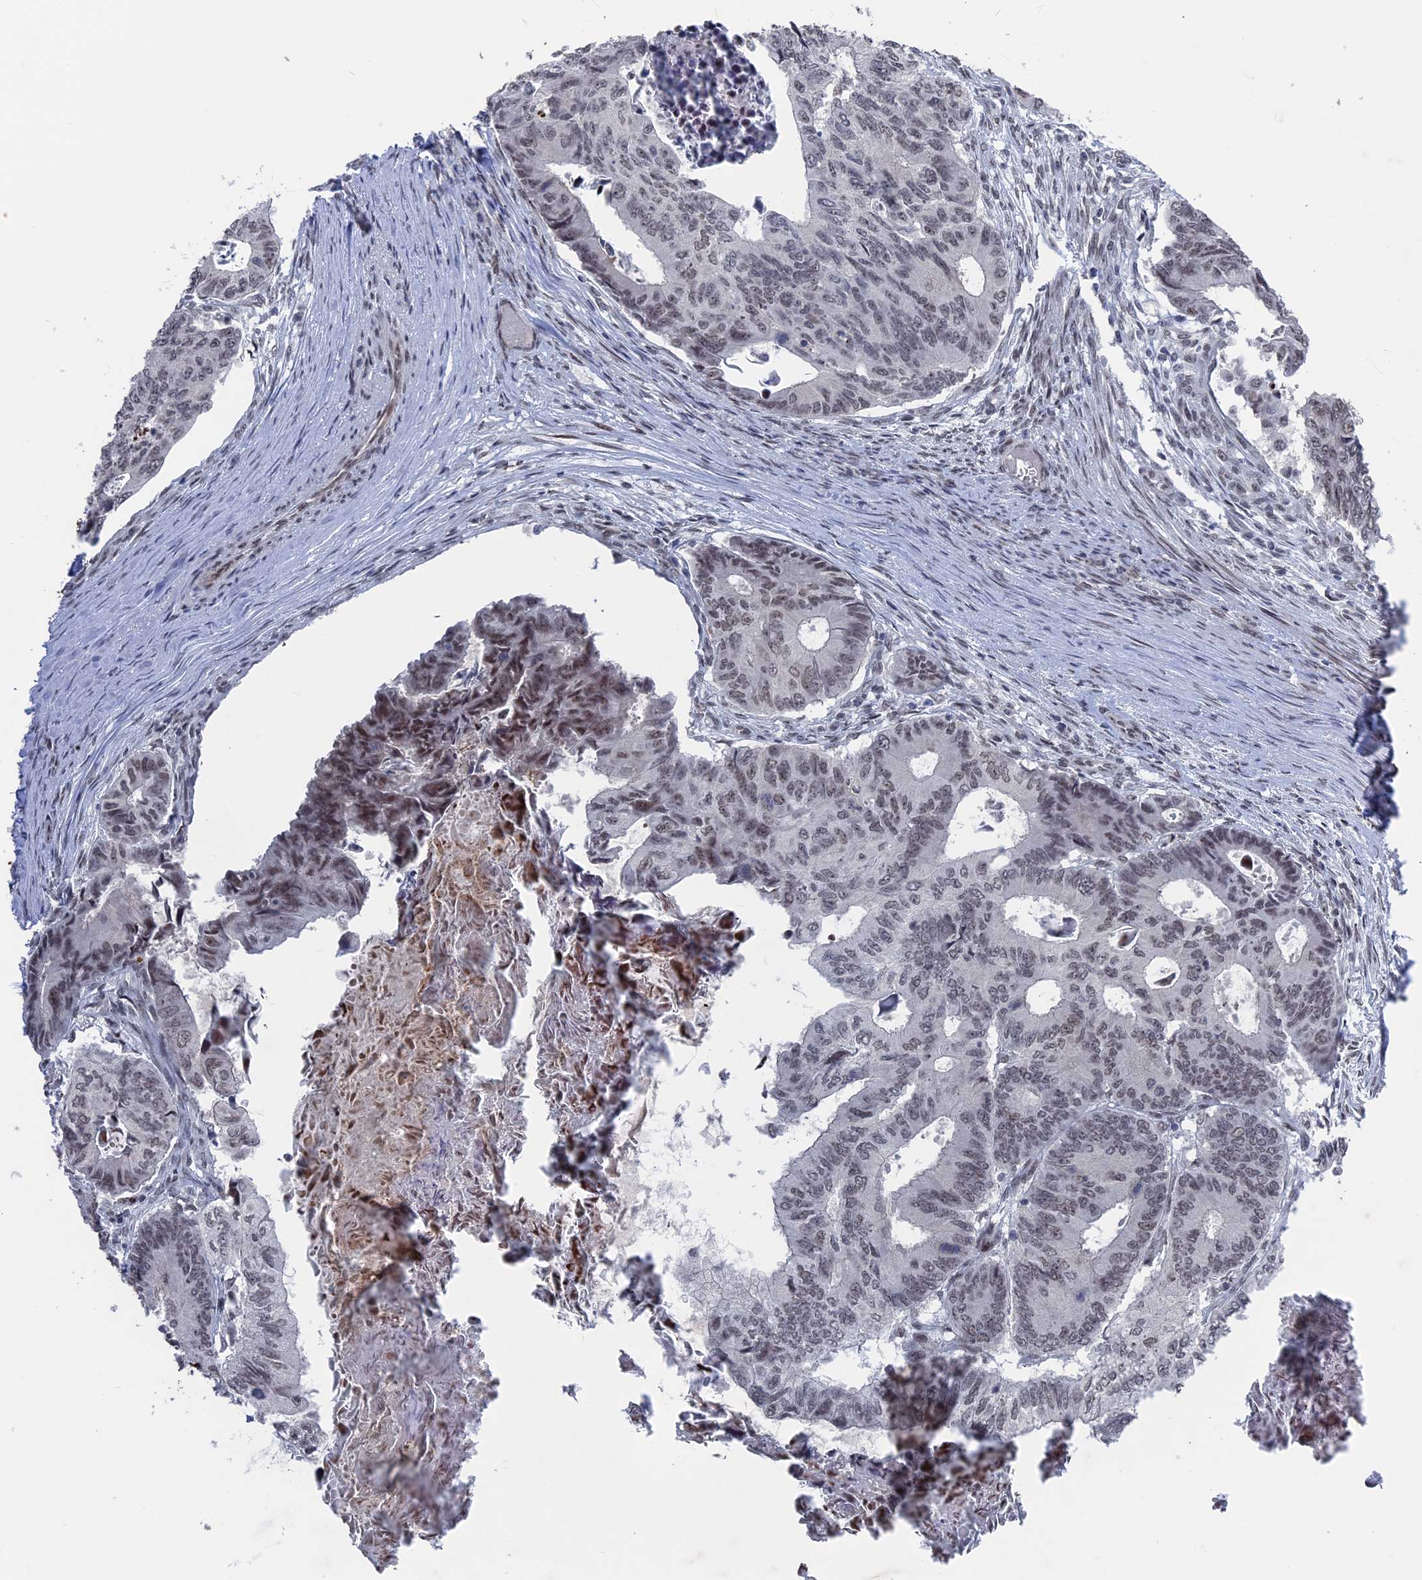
{"staining": {"intensity": "weak", "quantity": "25%-75%", "location": "nuclear"}, "tissue": "colorectal cancer", "cell_type": "Tumor cells", "image_type": "cancer", "snomed": [{"axis": "morphology", "description": "Adenocarcinoma, NOS"}, {"axis": "topography", "description": "Colon"}], "caption": "Adenocarcinoma (colorectal) tissue displays weak nuclear expression in approximately 25%-75% of tumor cells (Brightfield microscopy of DAB IHC at high magnification).", "gene": "NR2C2AP", "patient": {"sex": "male", "age": 85}}